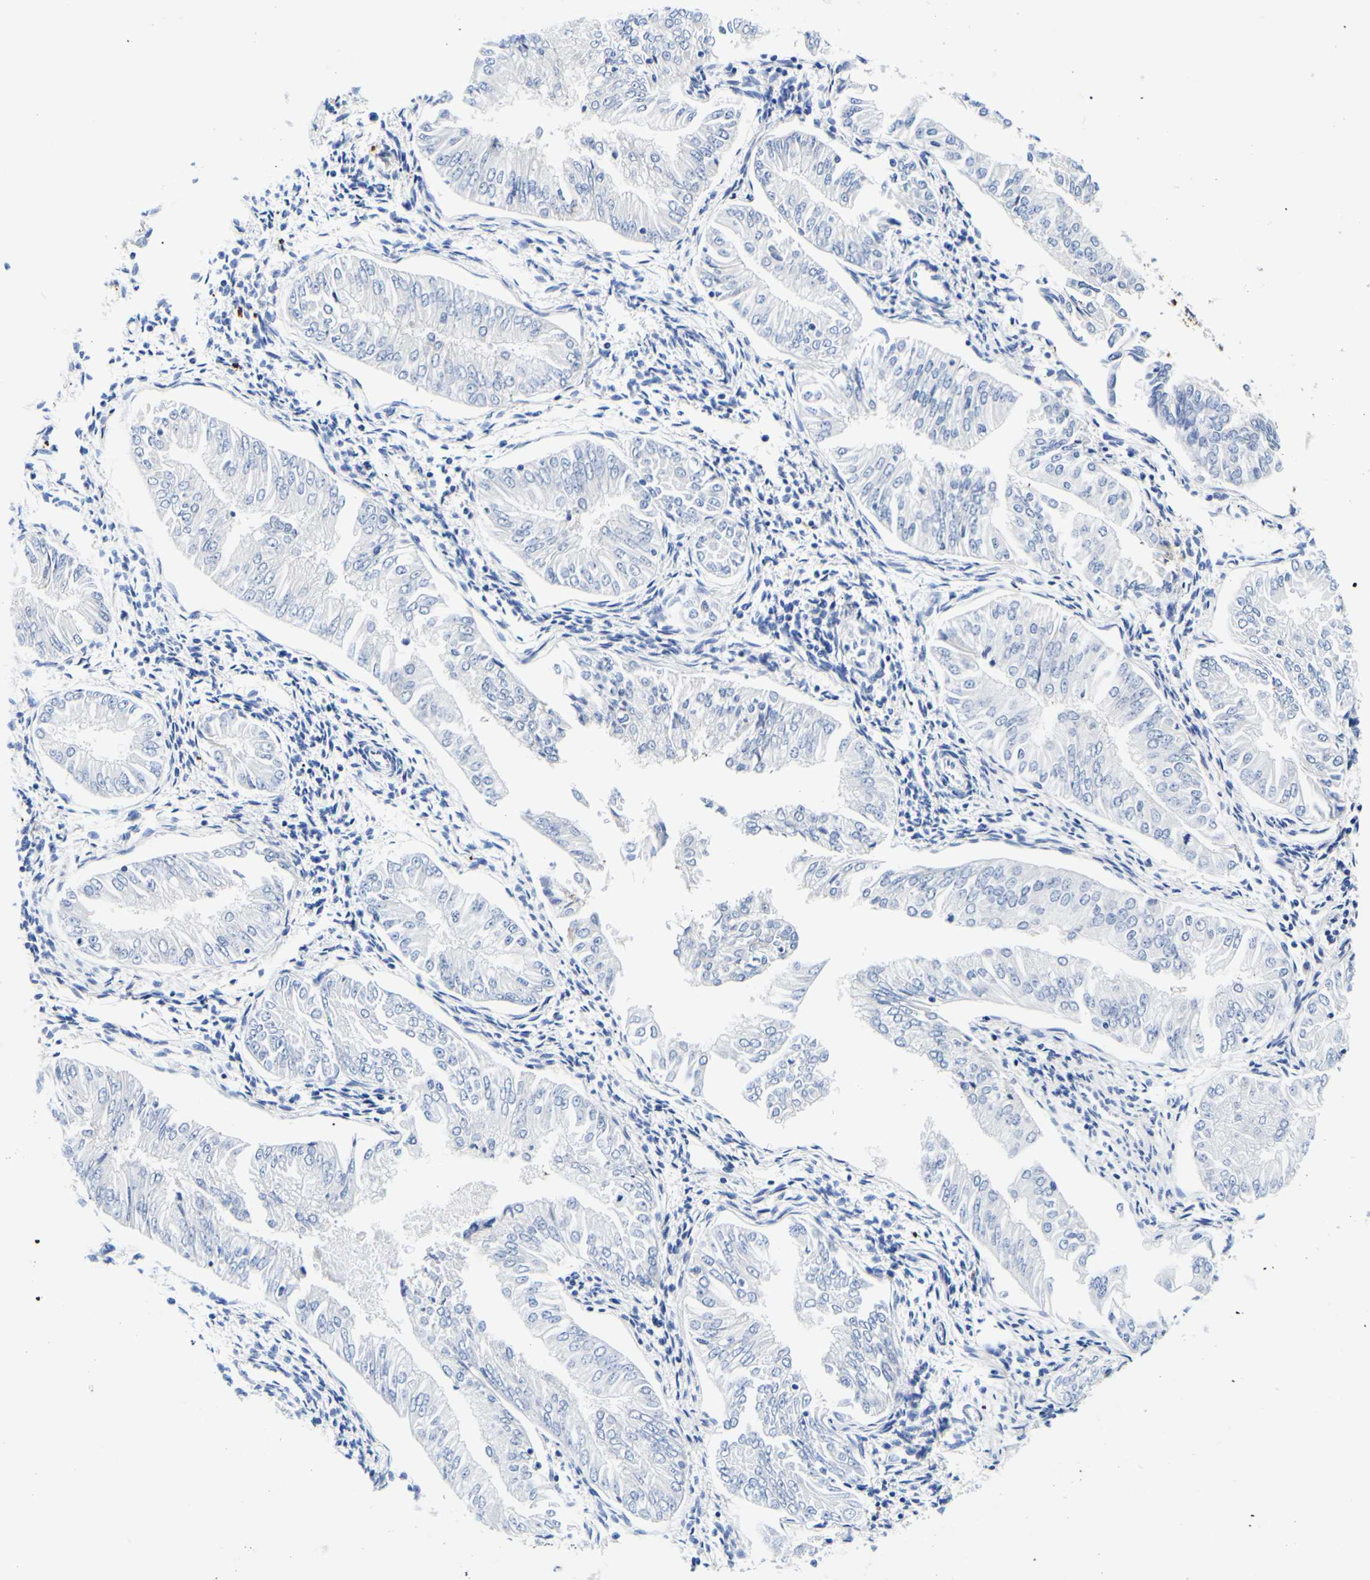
{"staining": {"intensity": "negative", "quantity": "none", "location": "none"}, "tissue": "endometrial cancer", "cell_type": "Tumor cells", "image_type": "cancer", "snomed": [{"axis": "morphology", "description": "Adenocarcinoma, NOS"}, {"axis": "topography", "description": "Endometrium"}], "caption": "This is a photomicrograph of immunohistochemistry (IHC) staining of adenocarcinoma (endometrial), which shows no expression in tumor cells. (Brightfield microscopy of DAB (3,3'-diaminobenzidine) immunohistochemistry at high magnification).", "gene": "P4HB", "patient": {"sex": "female", "age": 53}}